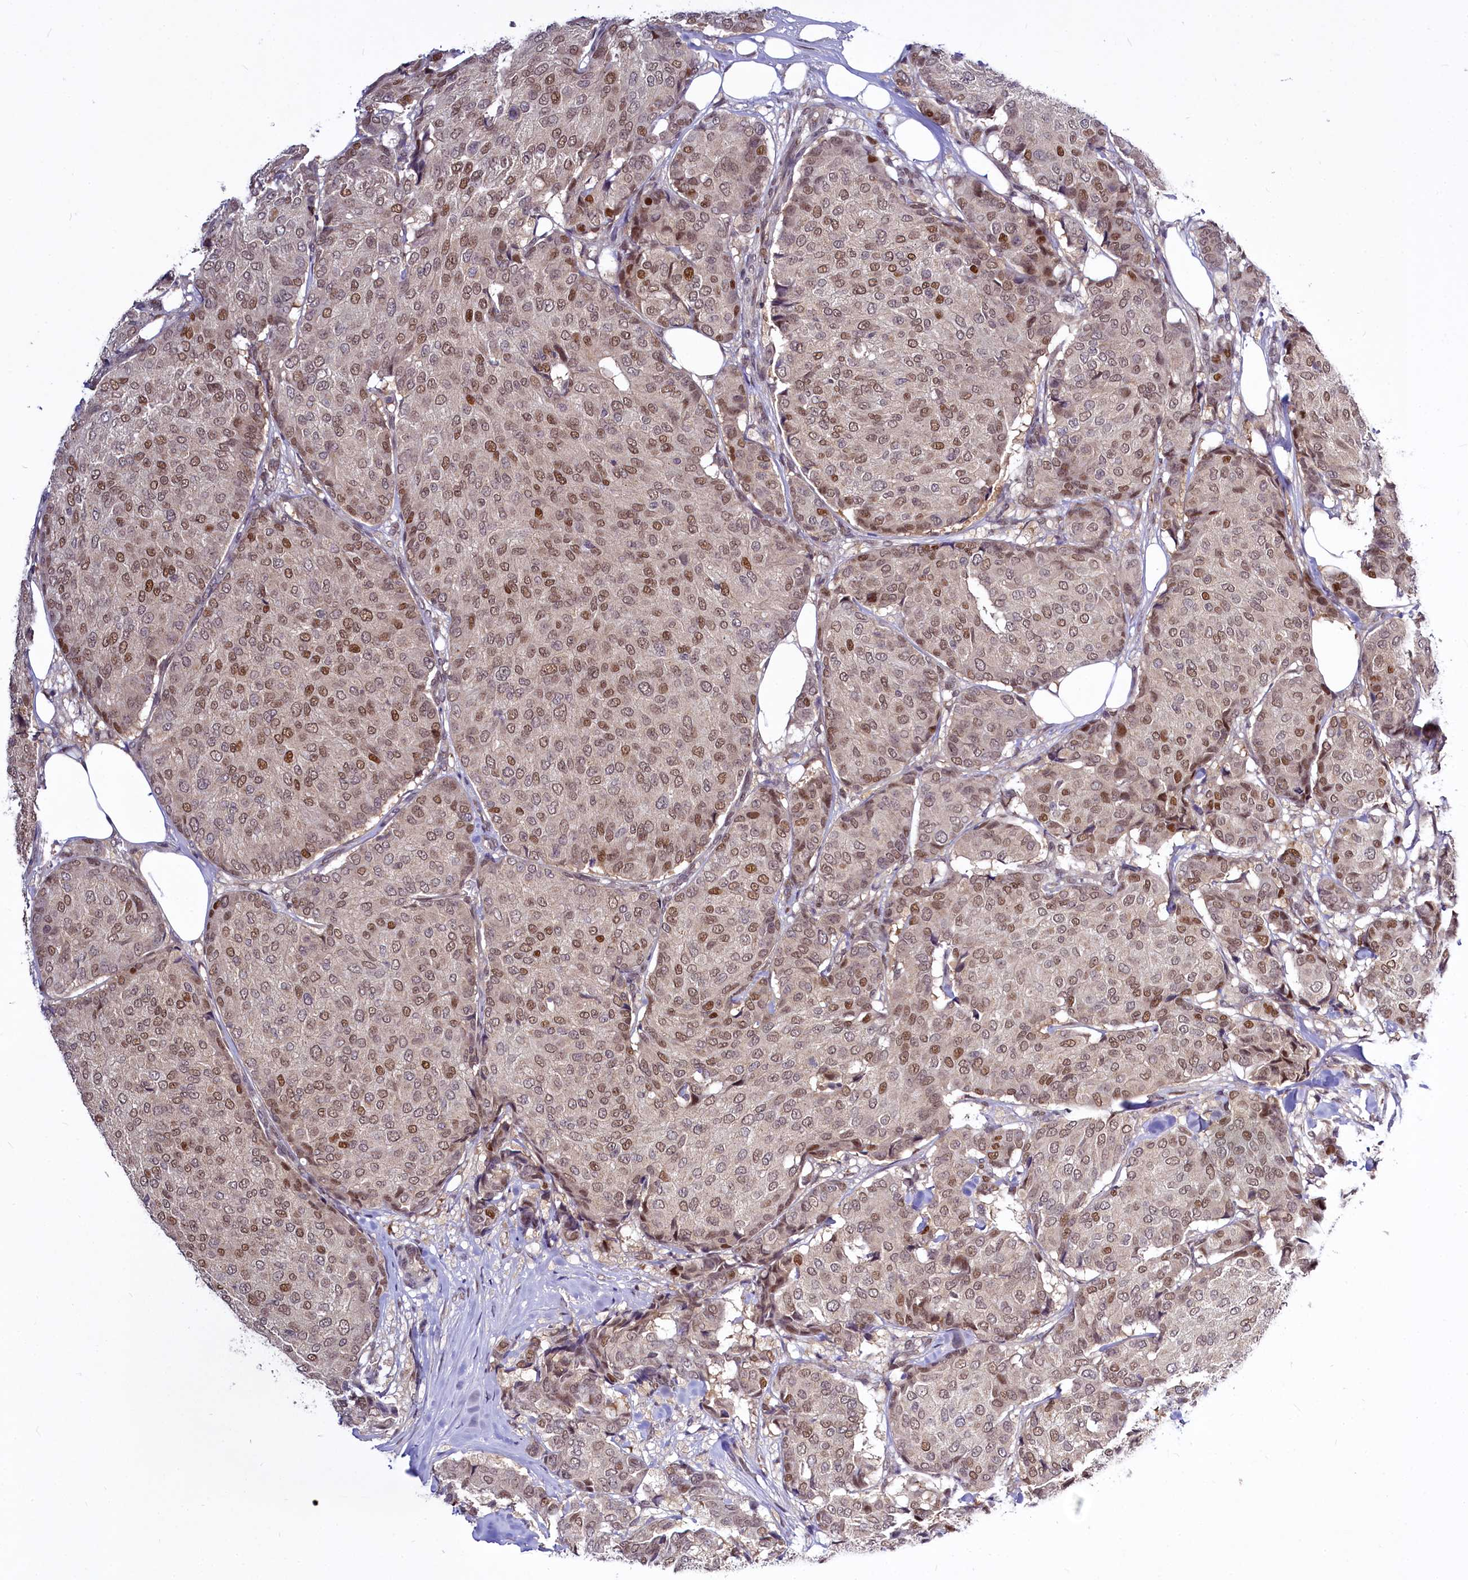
{"staining": {"intensity": "moderate", "quantity": ">75%", "location": "nuclear"}, "tissue": "breast cancer", "cell_type": "Tumor cells", "image_type": "cancer", "snomed": [{"axis": "morphology", "description": "Duct carcinoma"}, {"axis": "topography", "description": "Breast"}], "caption": "A brown stain labels moderate nuclear positivity of a protein in human breast invasive ductal carcinoma tumor cells. Nuclei are stained in blue.", "gene": "MAML2", "patient": {"sex": "female", "age": 75}}